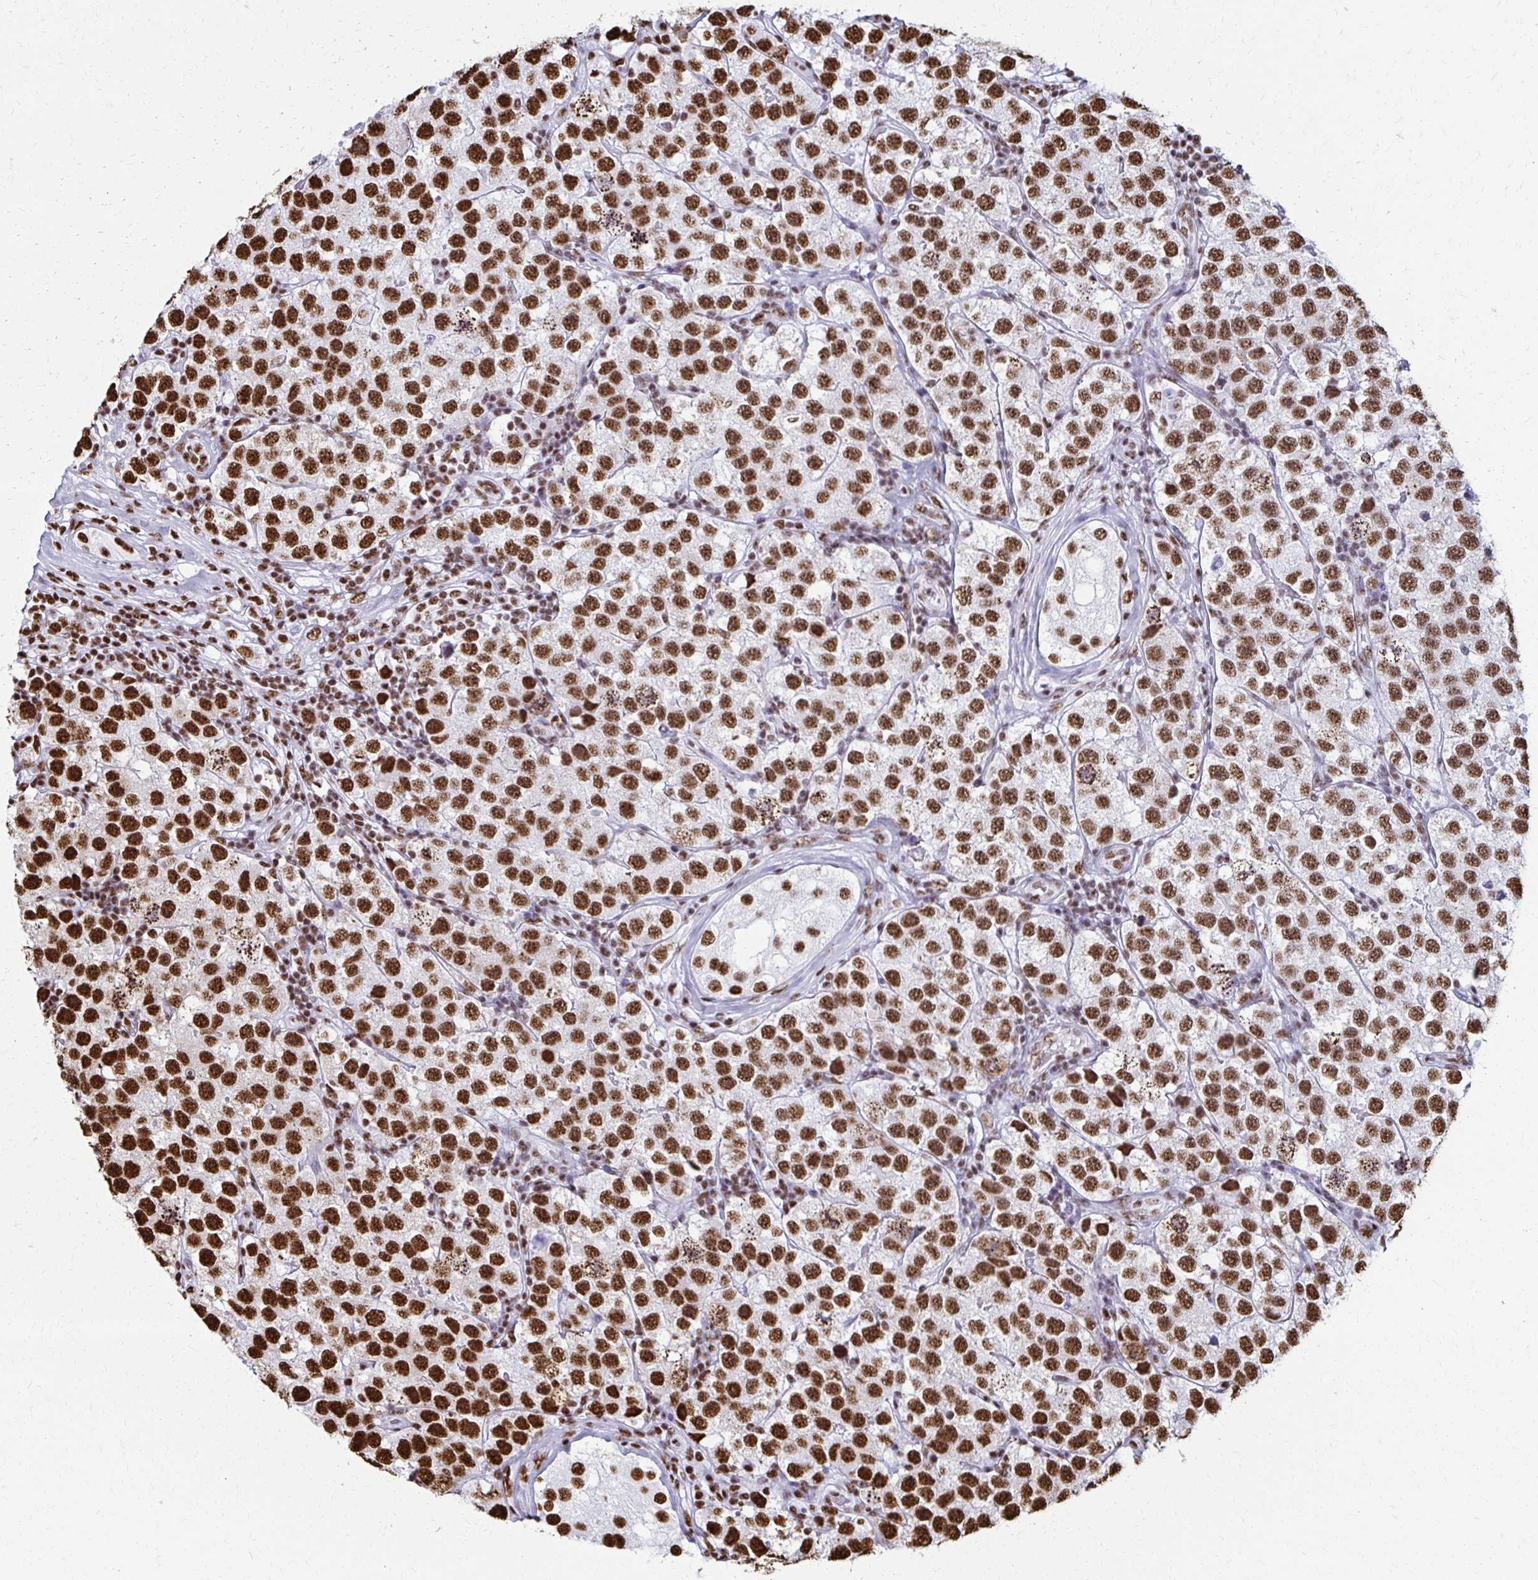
{"staining": {"intensity": "strong", "quantity": ">75%", "location": "nuclear"}, "tissue": "testis cancer", "cell_type": "Tumor cells", "image_type": "cancer", "snomed": [{"axis": "morphology", "description": "Seminoma, NOS"}, {"axis": "topography", "description": "Testis"}], "caption": "This histopathology image displays IHC staining of human seminoma (testis), with high strong nuclear staining in about >75% of tumor cells.", "gene": "NONO", "patient": {"sex": "male", "age": 34}}